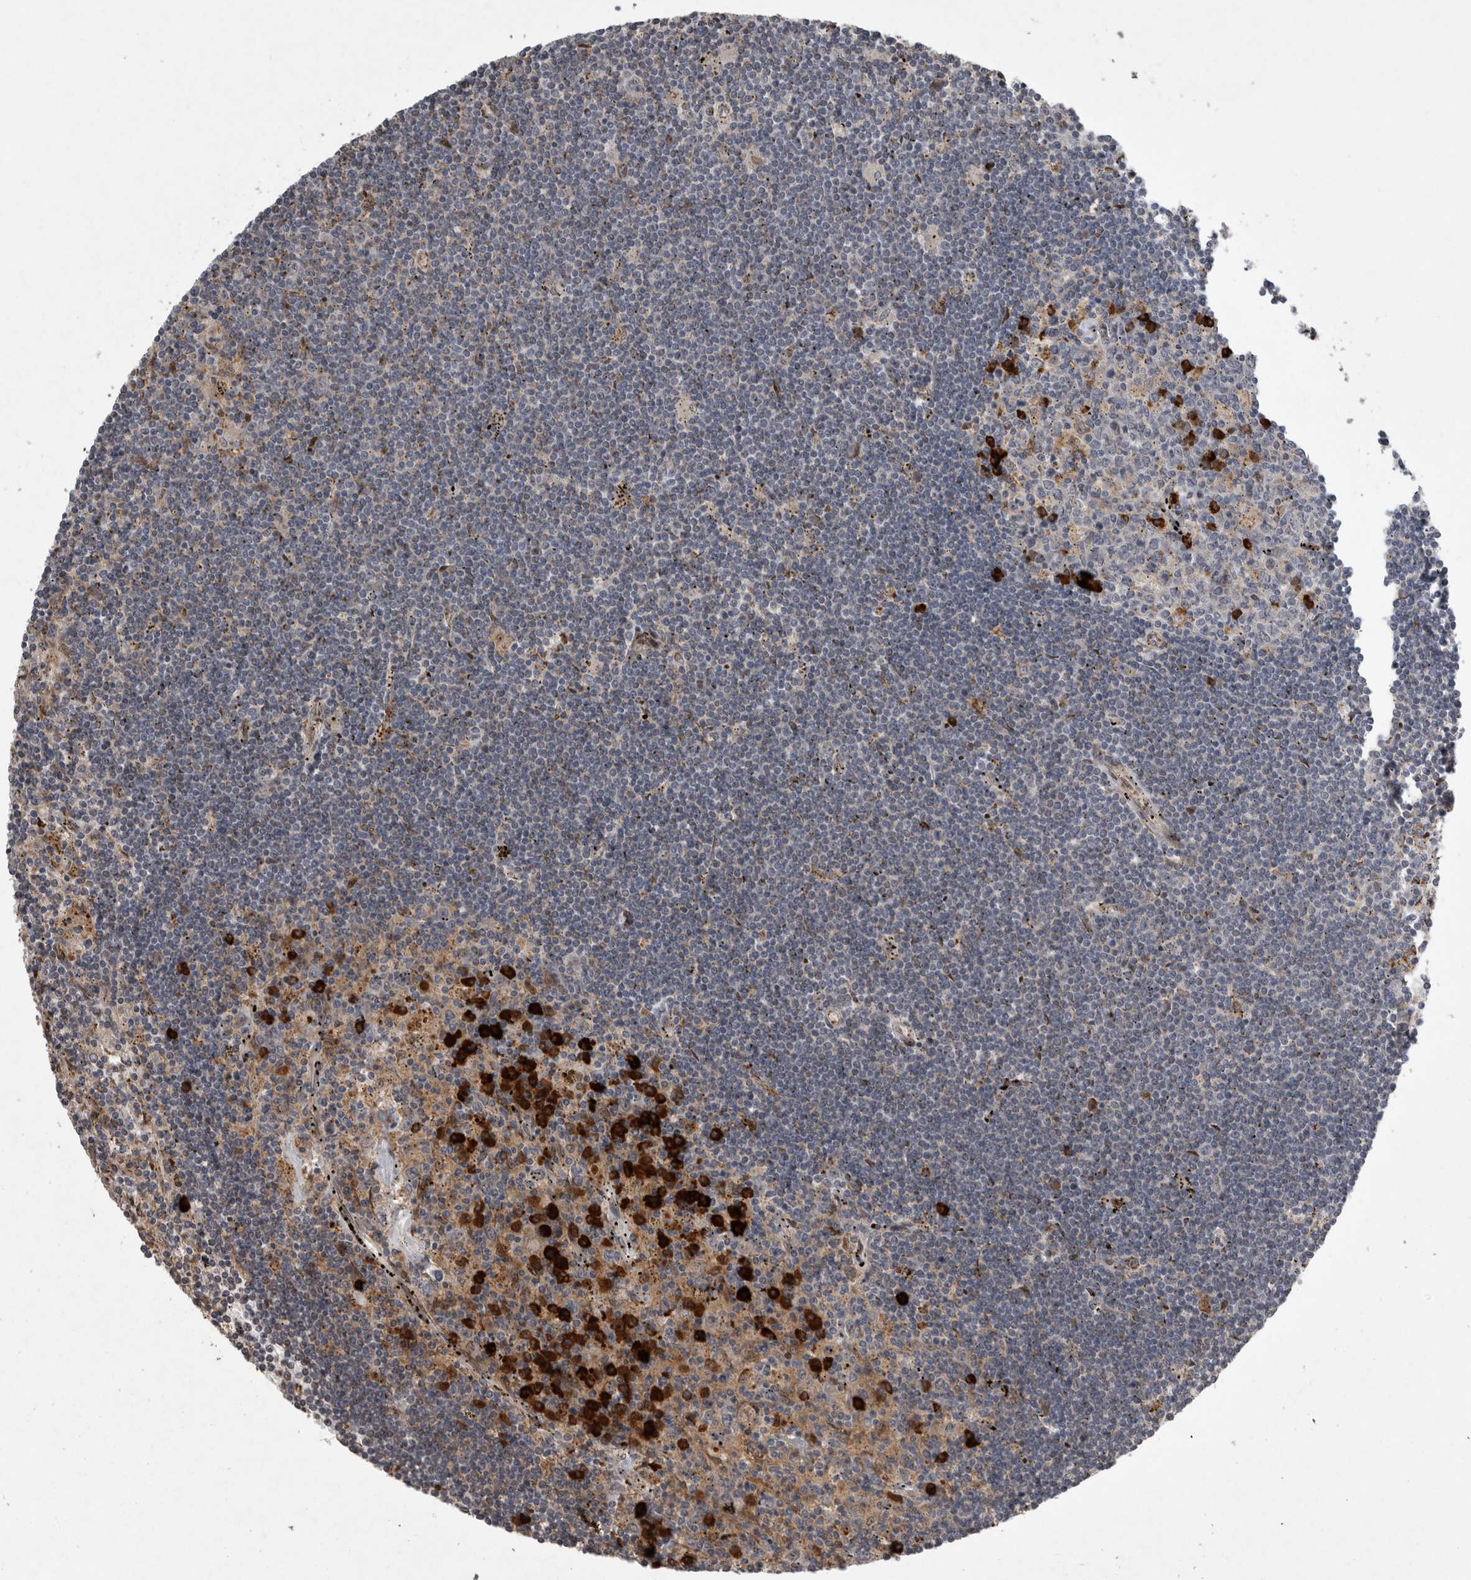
{"staining": {"intensity": "negative", "quantity": "none", "location": "none"}, "tissue": "lymphoma", "cell_type": "Tumor cells", "image_type": "cancer", "snomed": [{"axis": "morphology", "description": "Malignant lymphoma, non-Hodgkin's type, Low grade"}, {"axis": "topography", "description": "Spleen"}], "caption": "This is a image of immunohistochemistry staining of lymphoma, which shows no staining in tumor cells. (DAB IHC, high magnification).", "gene": "MPDZ", "patient": {"sex": "male", "age": 76}}